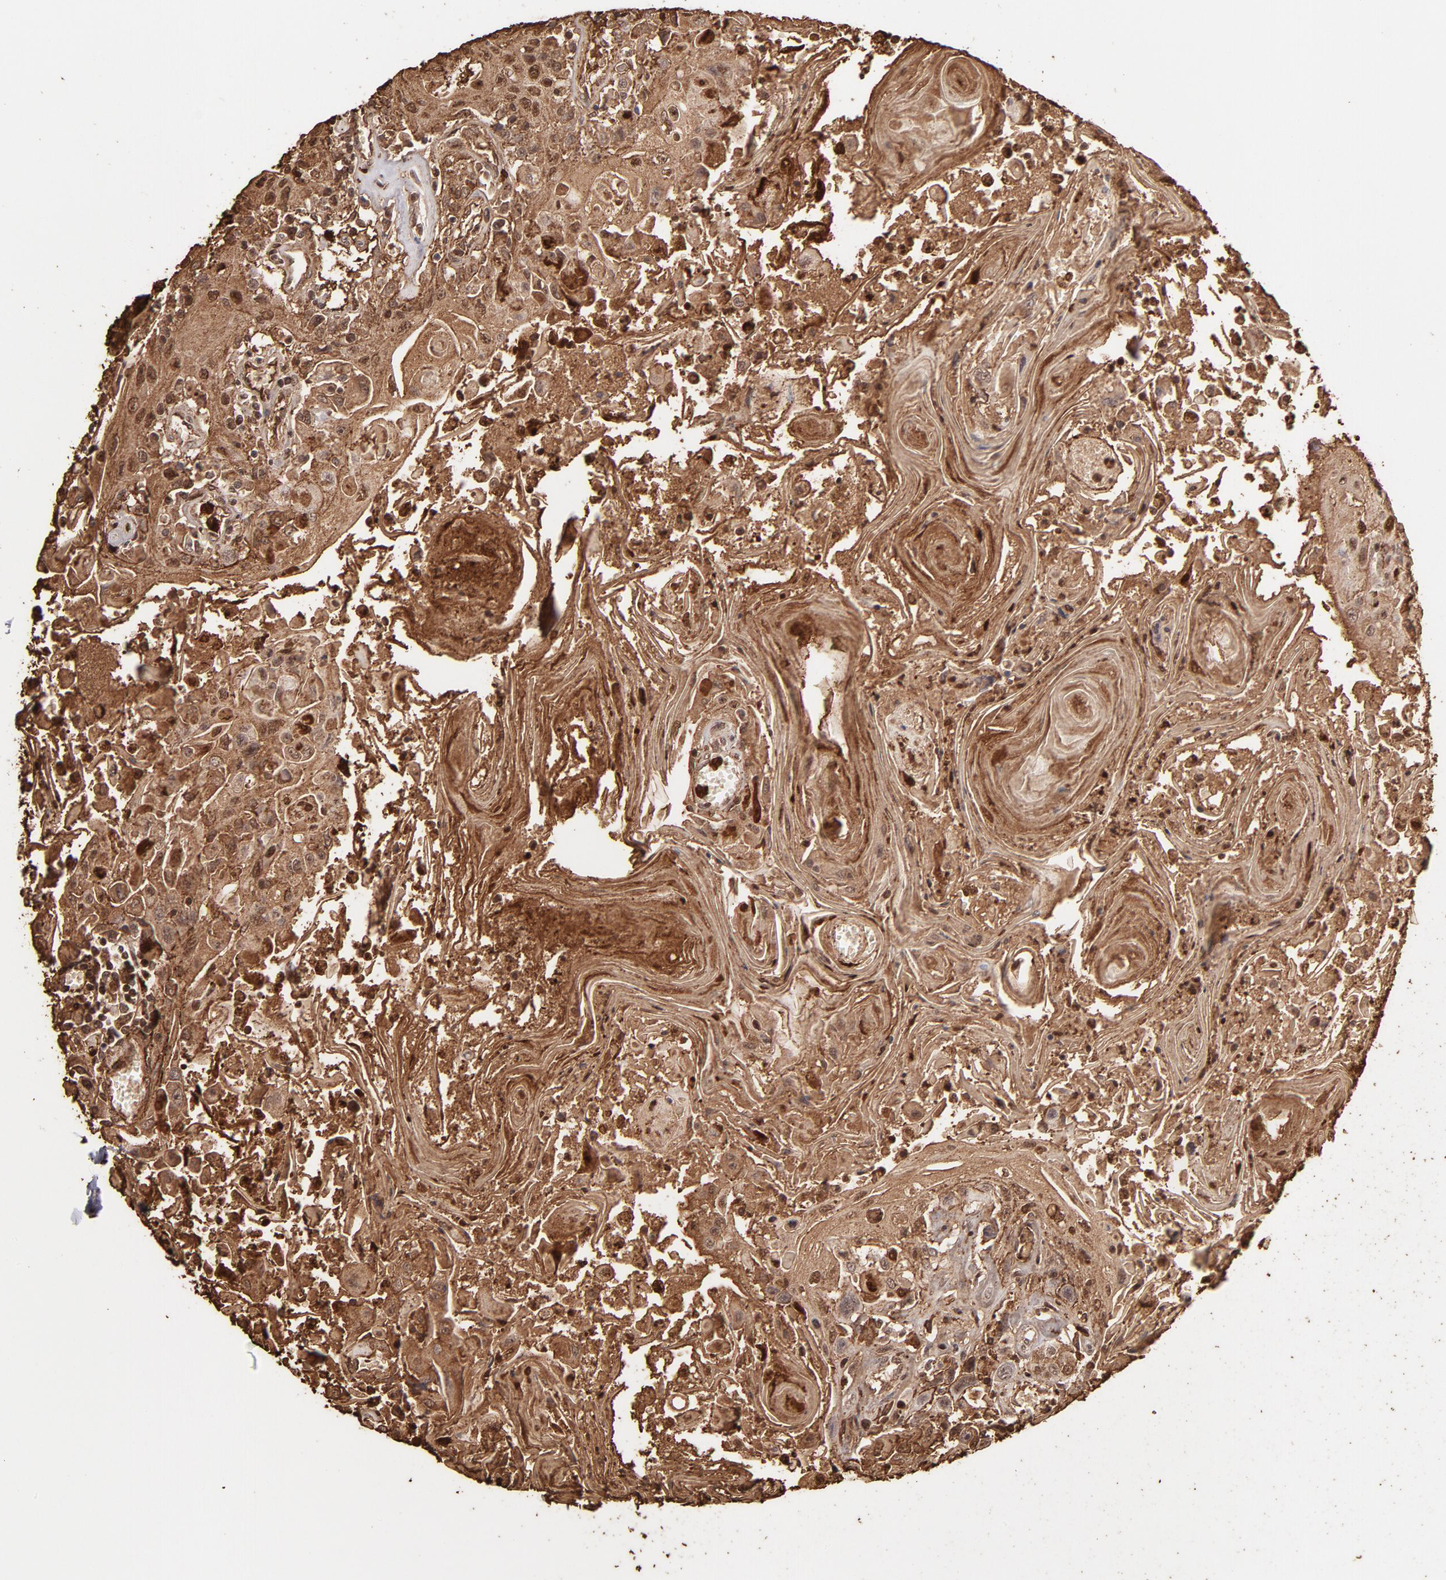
{"staining": {"intensity": "moderate", "quantity": ">75%", "location": "cytoplasmic/membranous,nuclear"}, "tissue": "head and neck cancer", "cell_type": "Tumor cells", "image_type": "cancer", "snomed": [{"axis": "morphology", "description": "Squamous cell carcinoma, NOS"}, {"axis": "topography", "description": "Oral tissue"}, {"axis": "topography", "description": "Head-Neck"}], "caption": "Protein expression analysis of head and neck squamous cell carcinoma demonstrates moderate cytoplasmic/membranous and nuclear staining in approximately >75% of tumor cells. Nuclei are stained in blue.", "gene": "ZFX", "patient": {"sex": "female", "age": 76}}